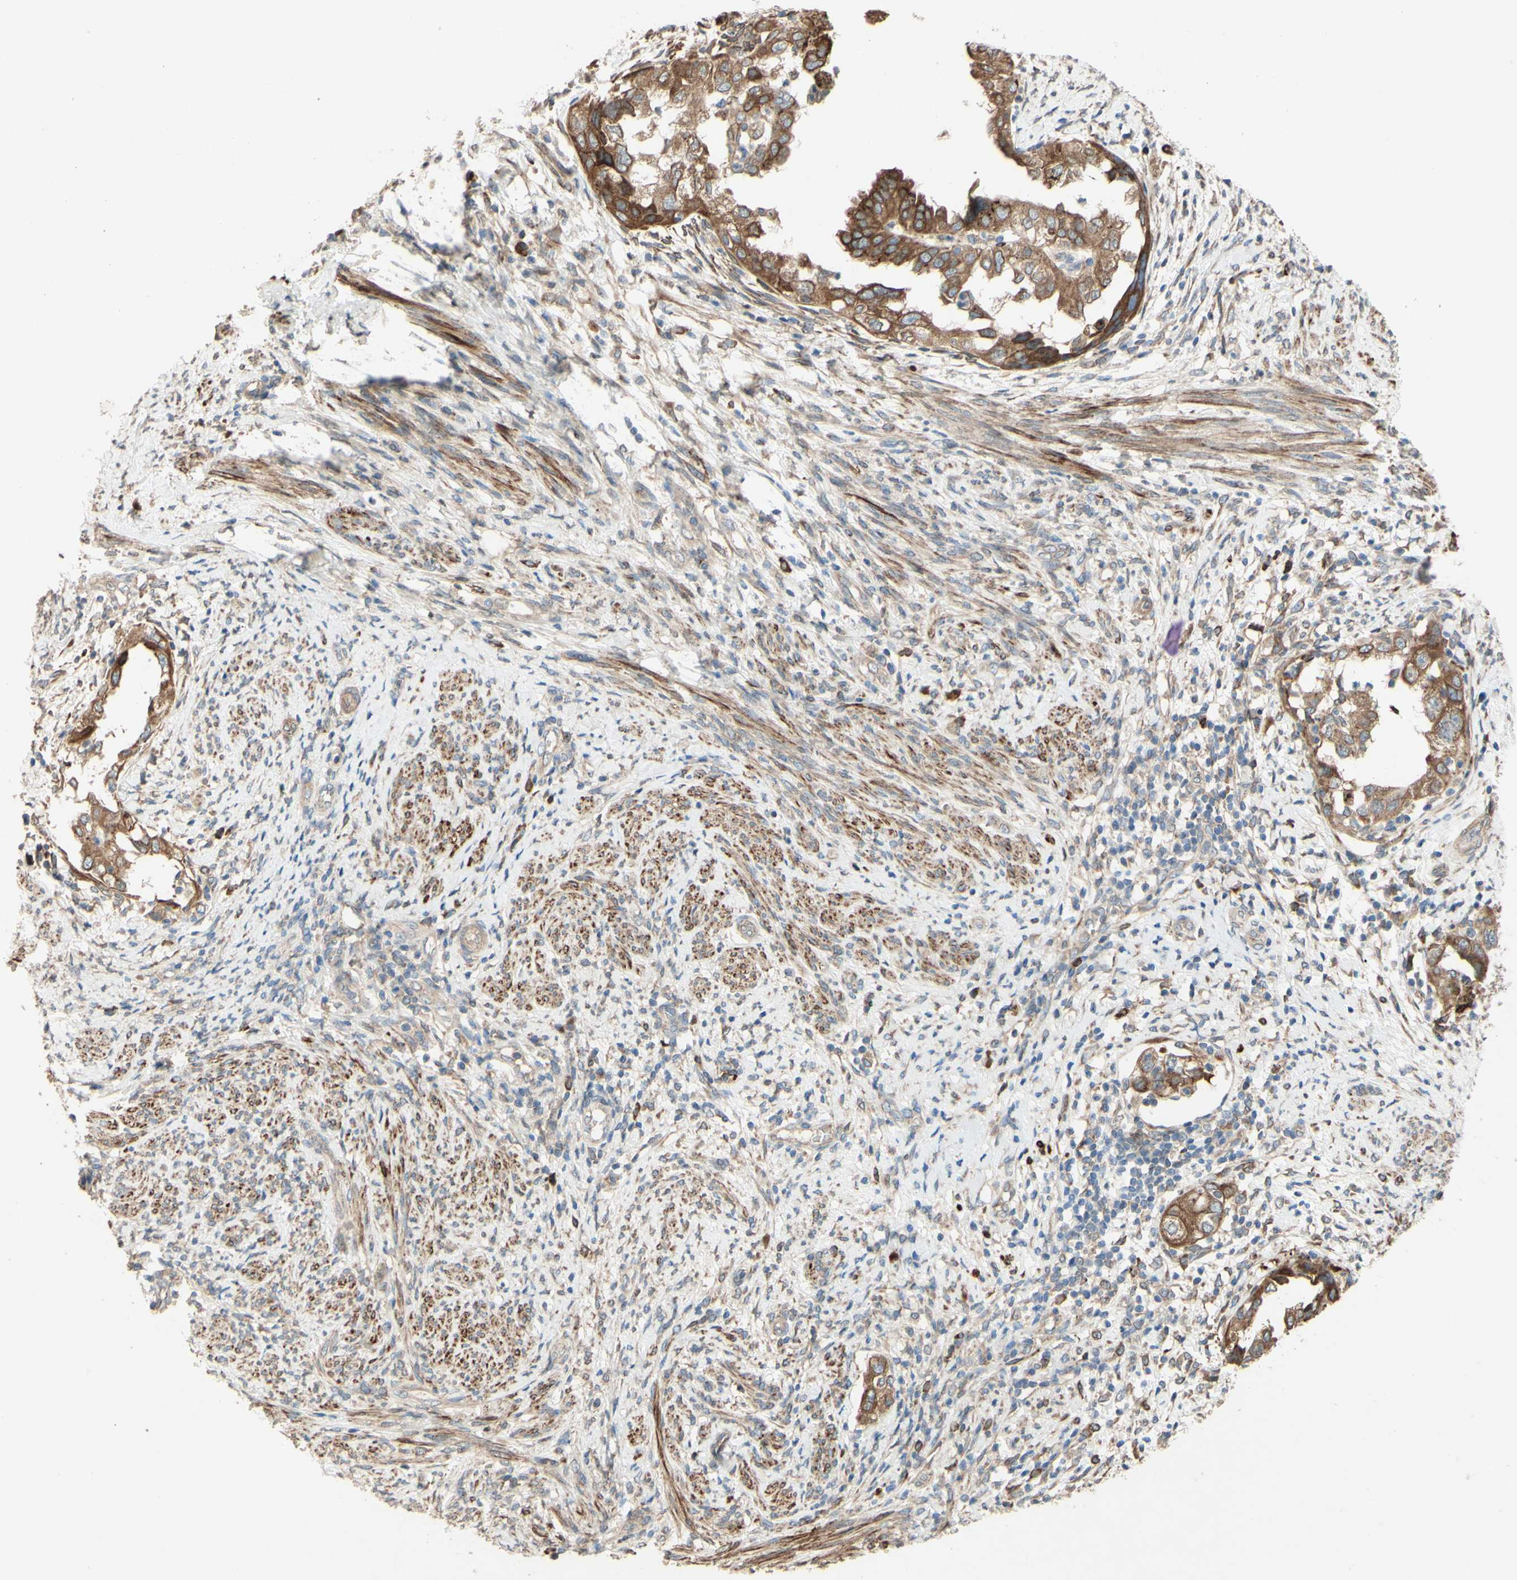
{"staining": {"intensity": "moderate", "quantity": ">75%", "location": "cytoplasmic/membranous,nuclear"}, "tissue": "endometrial cancer", "cell_type": "Tumor cells", "image_type": "cancer", "snomed": [{"axis": "morphology", "description": "Adenocarcinoma, NOS"}, {"axis": "topography", "description": "Endometrium"}], "caption": "Immunohistochemical staining of adenocarcinoma (endometrial) displays medium levels of moderate cytoplasmic/membranous and nuclear positivity in approximately >75% of tumor cells.", "gene": "PTPRU", "patient": {"sex": "female", "age": 85}}